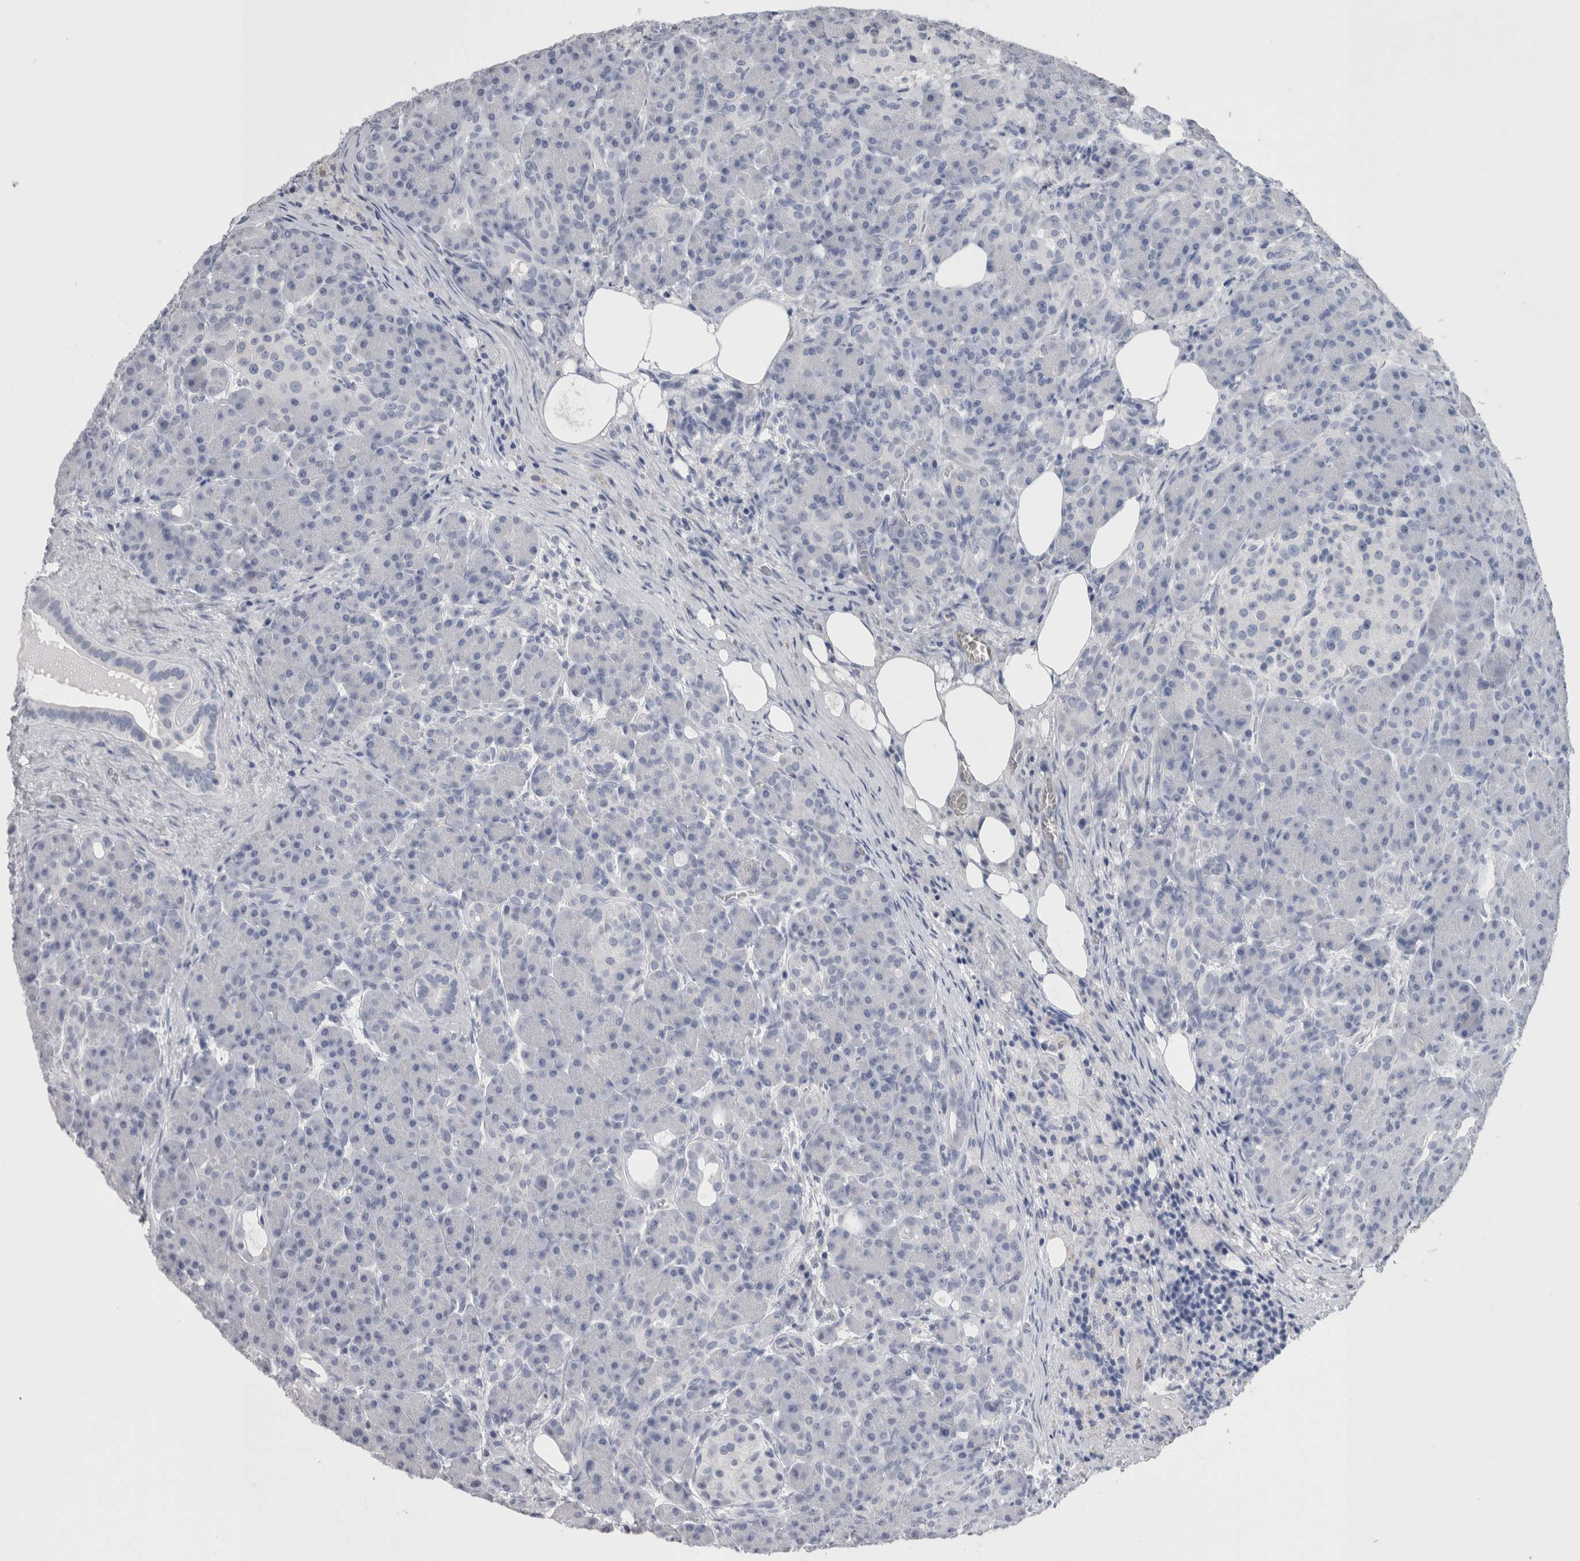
{"staining": {"intensity": "negative", "quantity": "none", "location": "none"}, "tissue": "pancreas", "cell_type": "Exocrine glandular cells", "image_type": "normal", "snomed": [{"axis": "morphology", "description": "Normal tissue, NOS"}, {"axis": "topography", "description": "Pancreas"}], "caption": "Histopathology image shows no protein expression in exocrine glandular cells of benign pancreas. (DAB IHC visualized using brightfield microscopy, high magnification).", "gene": "CA8", "patient": {"sex": "male", "age": 63}}